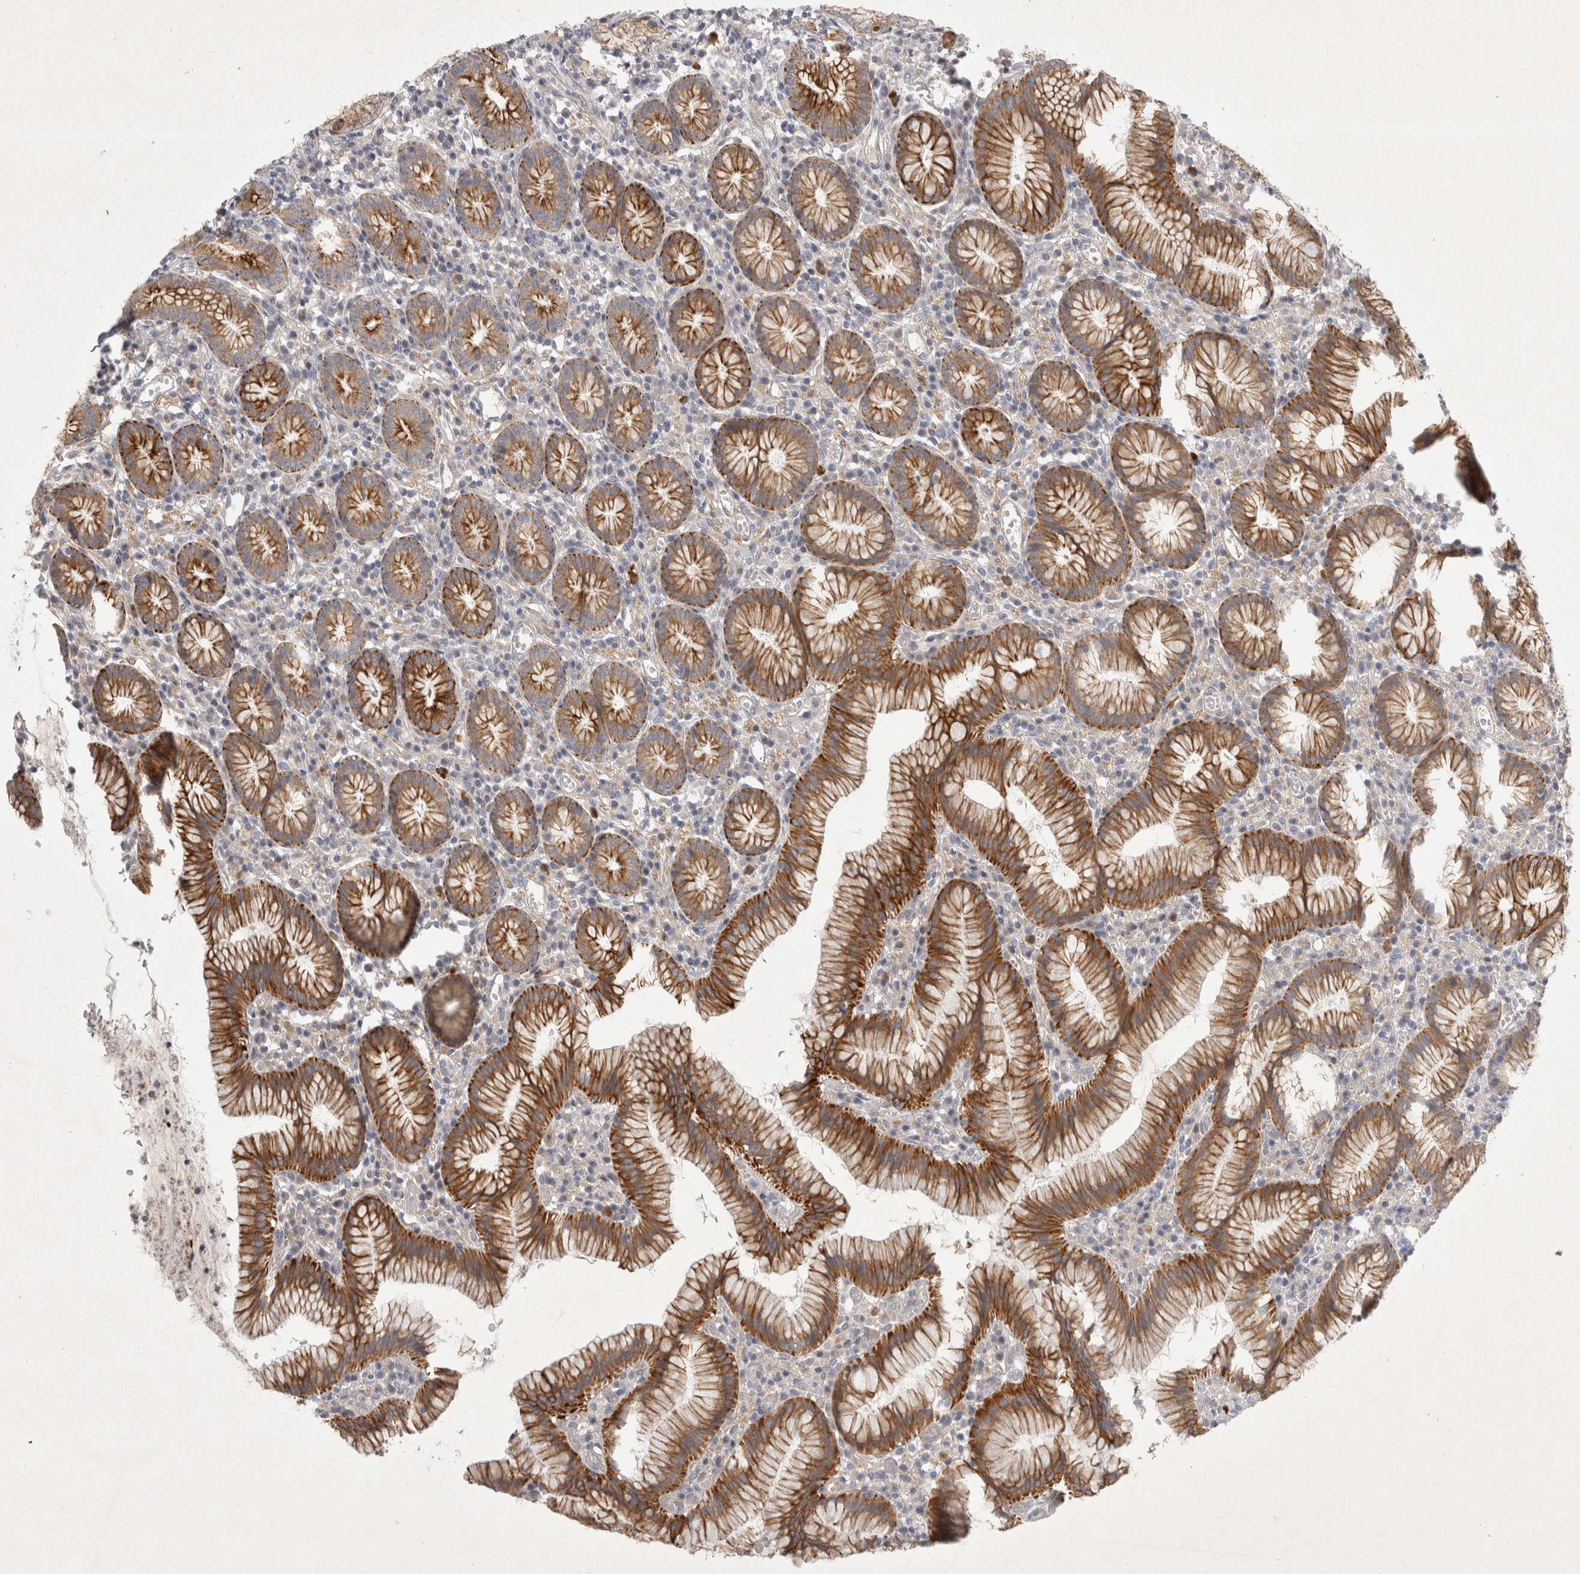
{"staining": {"intensity": "strong", "quantity": "25%-75%", "location": "cytoplasmic/membranous"}, "tissue": "stomach", "cell_type": "Glandular cells", "image_type": "normal", "snomed": [{"axis": "morphology", "description": "Normal tissue, NOS"}, {"axis": "topography", "description": "Stomach"}], "caption": "DAB immunohistochemical staining of normal stomach shows strong cytoplasmic/membranous protein positivity in approximately 25%-75% of glandular cells. The staining was performed using DAB (3,3'-diaminobenzidine) to visualize the protein expression in brown, while the nuclei were stained in blue with hematoxylin (Magnification: 20x).", "gene": "BZW2", "patient": {"sex": "male", "age": 55}}